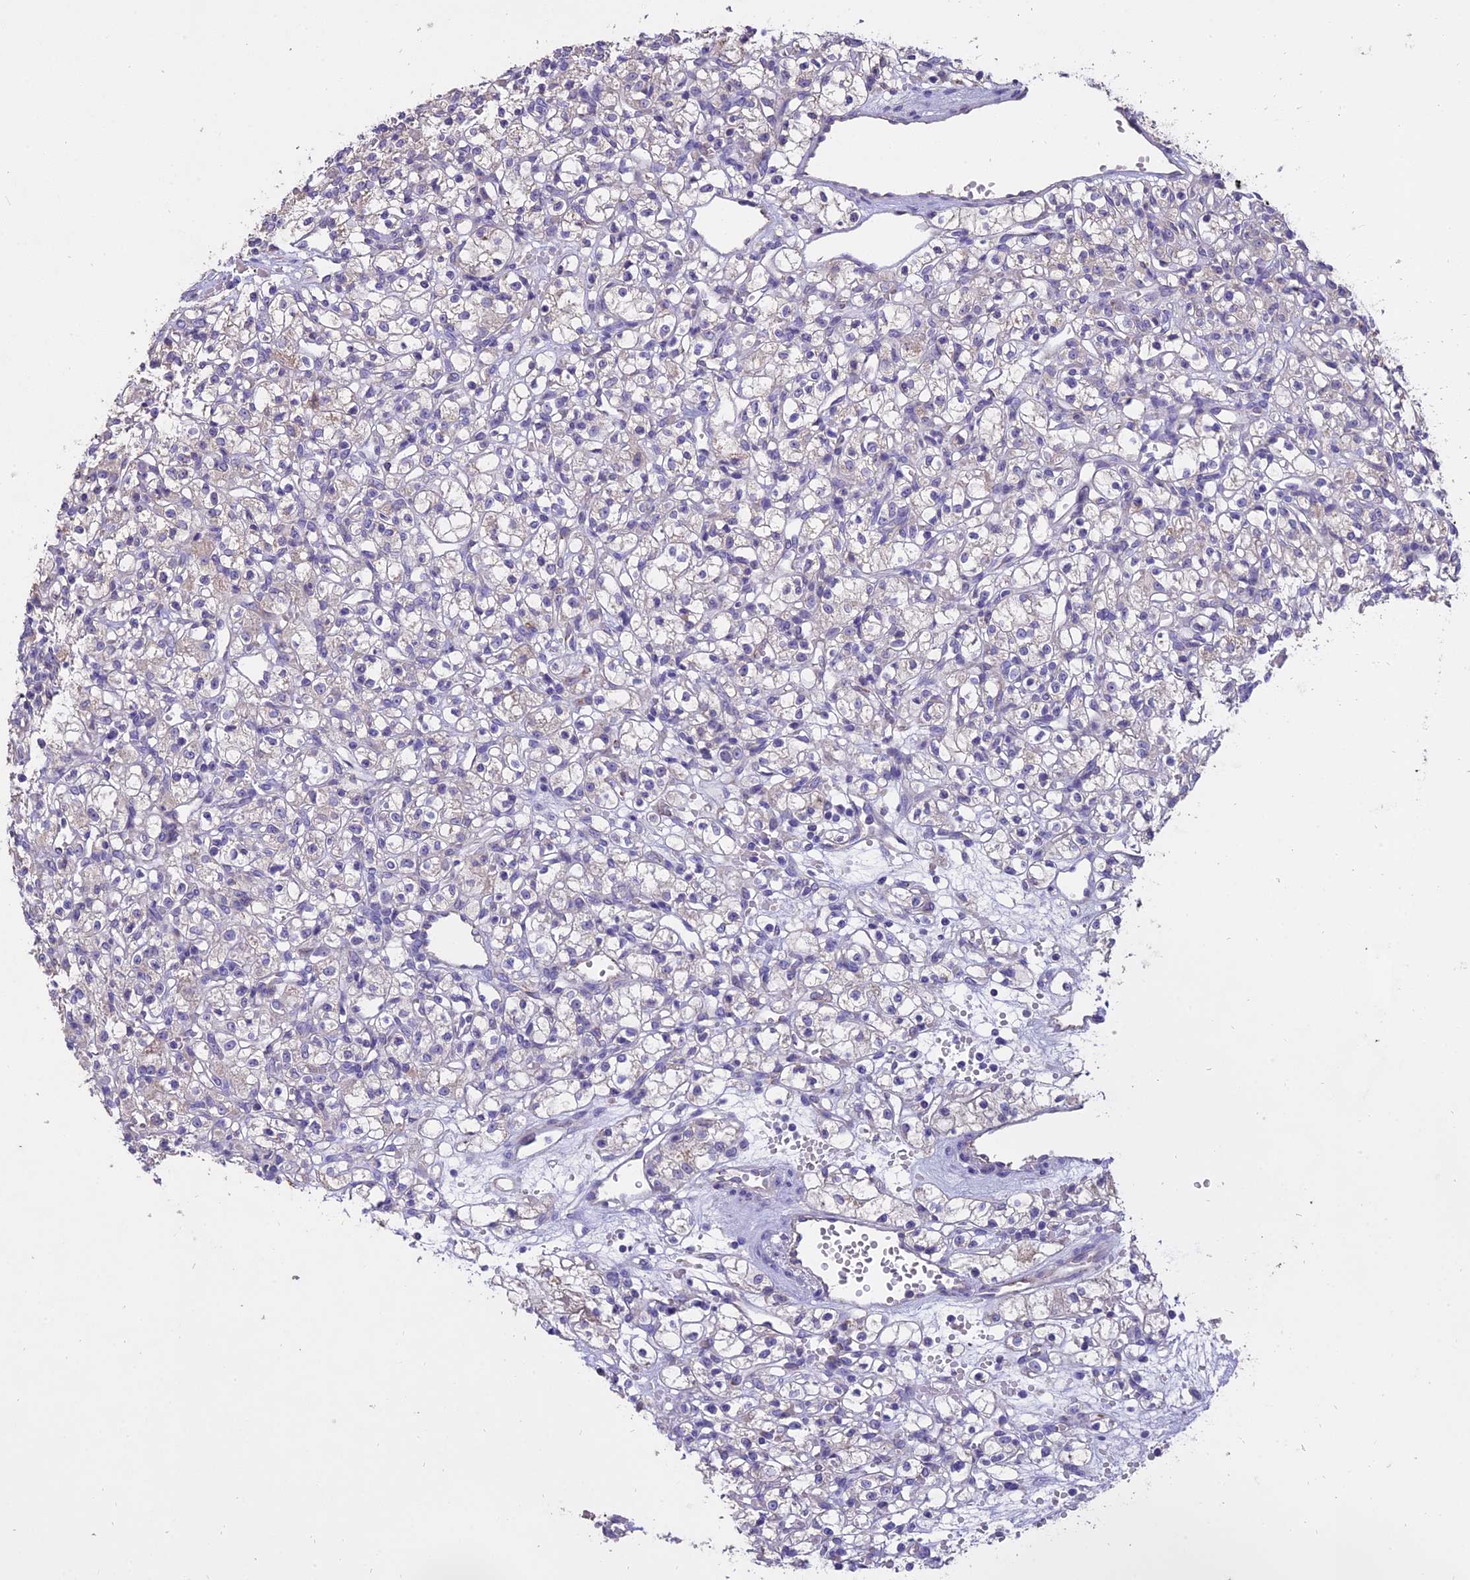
{"staining": {"intensity": "negative", "quantity": "none", "location": "none"}, "tissue": "renal cancer", "cell_type": "Tumor cells", "image_type": "cancer", "snomed": [{"axis": "morphology", "description": "Adenocarcinoma, NOS"}, {"axis": "topography", "description": "Kidney"}], "caption": "An immunohistochemistry (IHC) photomicrograph of renal cancer (adenocarcinoma) is shown. There is no staining in tumor cells of renal cancer (adenocarcinoma).", "gene": "WFDC2", "patient": {"sex": "female", "age": 59}}